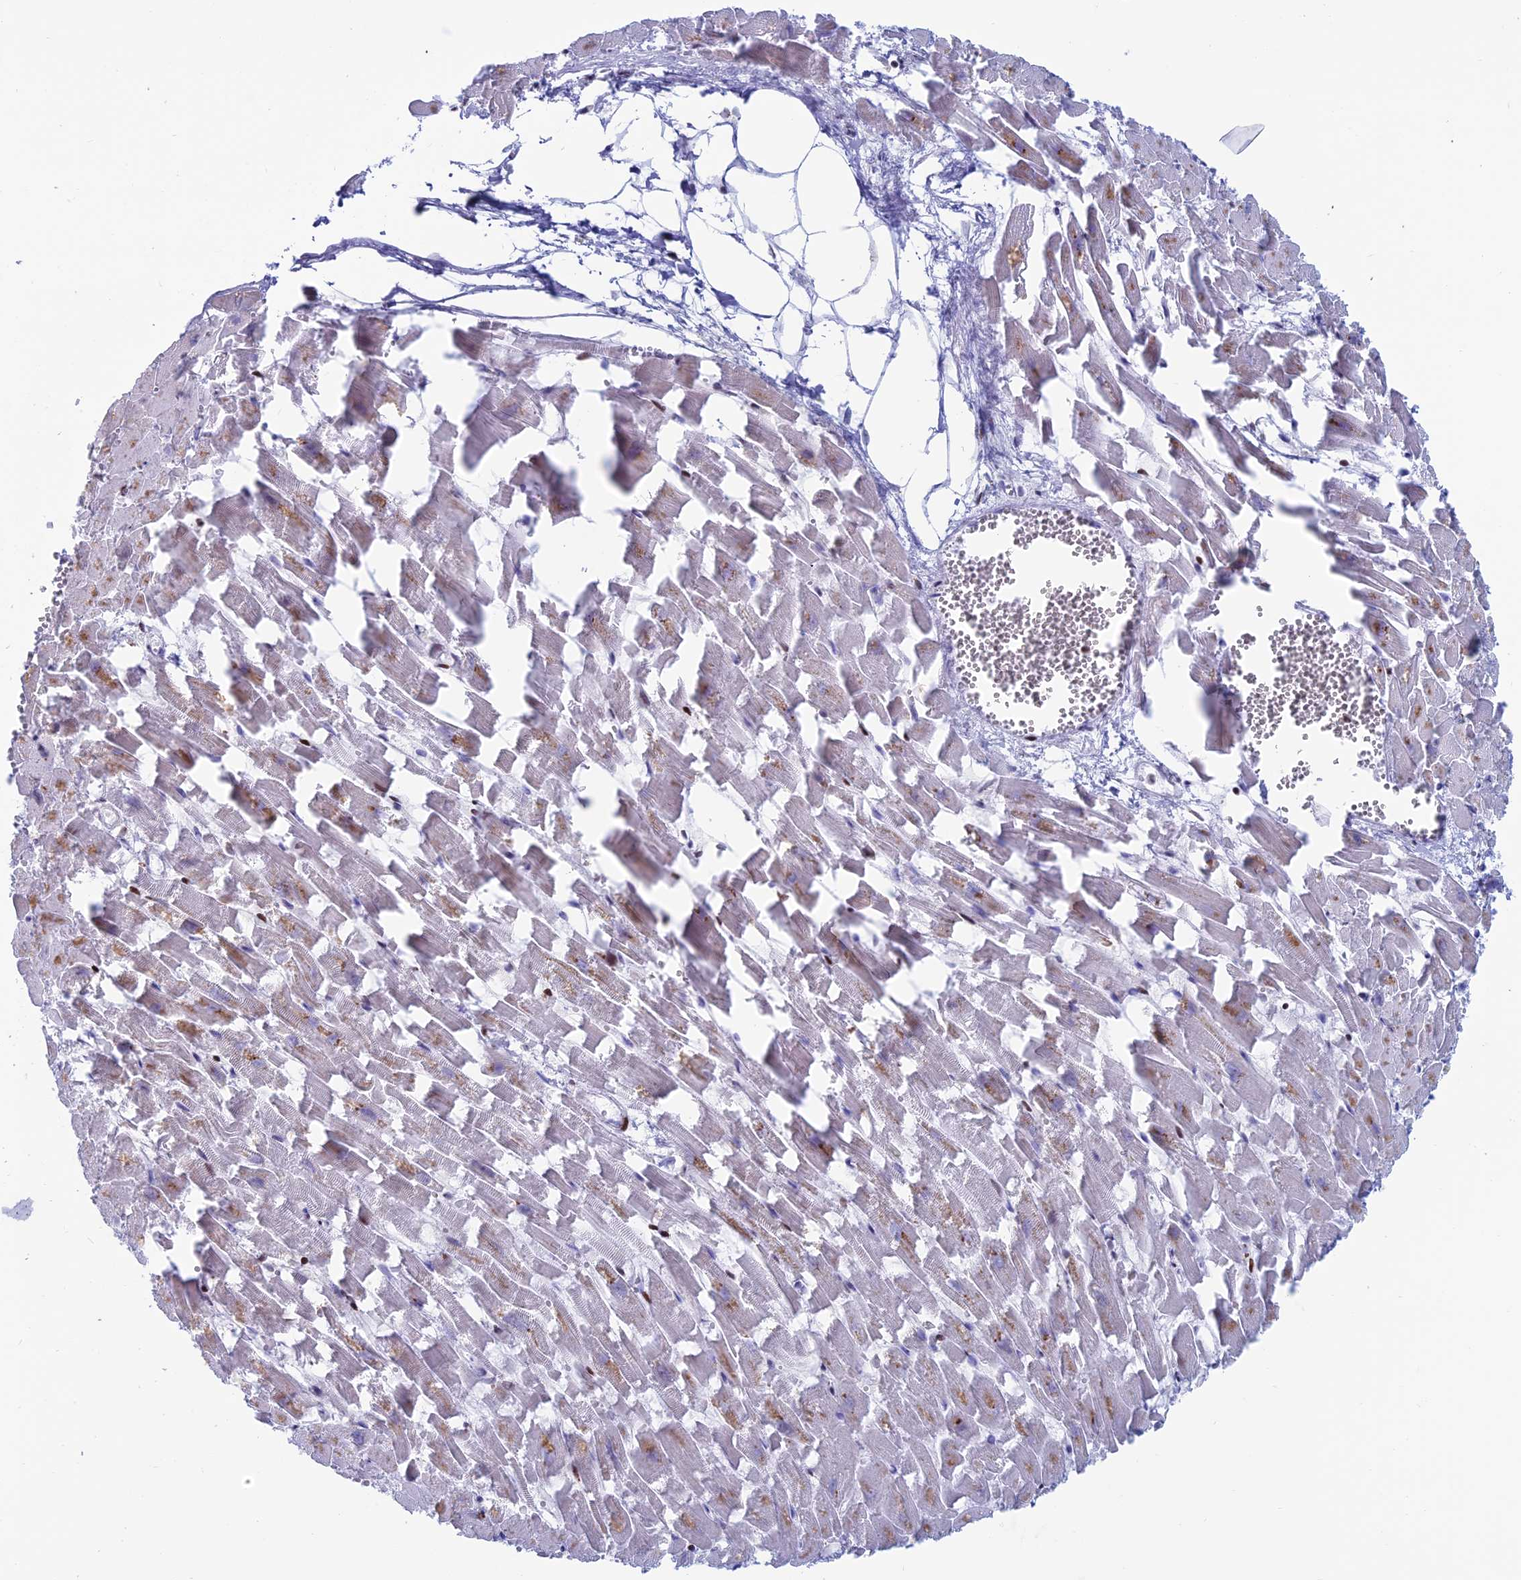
{"staining": {"intensity": "weak", "quantity": "<25%", "location": "cytoplasmic/membranous"}, "tissue": "heart muscle", "cell_type": "Cardiomyocytes", "image_type": "normal", "snomed": [{"axis": "morphology", "description": "Normal tissue, NOS"}, {"axis": "topography", "description": "Heart"}], "caption": "There is no significant staining in cardiomyocytes of heart muscle. (Brightfield microscopy of DAB immunohistochemistry (IHC) at high magnification).", "gene": "CERS6", "patient": {"sex": "female", "age": 64}}